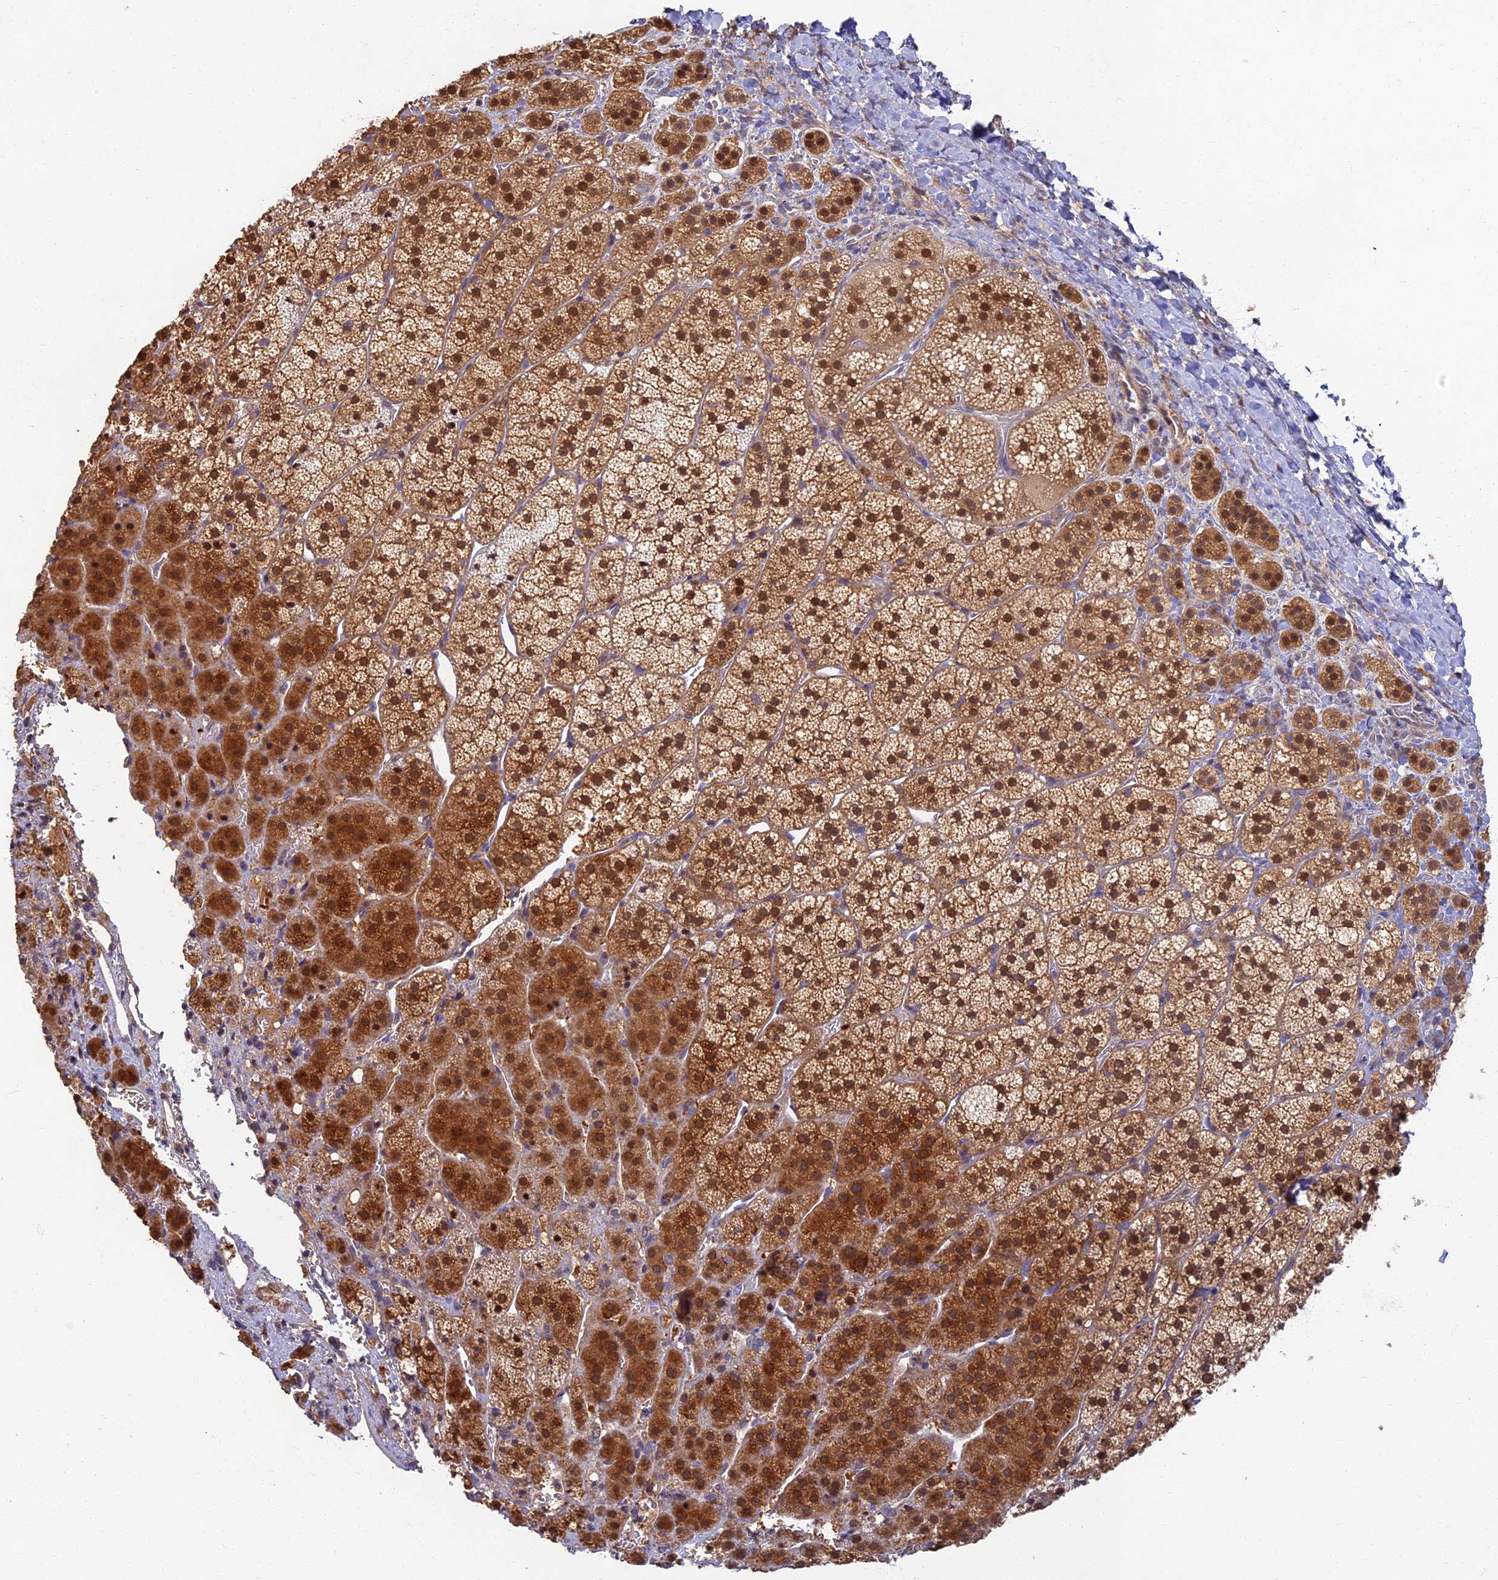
{"staining": {"intensity": "strong", "quantity": ">75%", "location": "cytoplasmic/membranous,nuclear"}, "tissue": "adrenal gland", "cell_type": "Glandular cells", "image_type": "normal", "snomed": [{"axis": "morphology", "description": "Normal tissue, NOS"}, {"axis": "topography", "description": "Adrenal gland"}], "caption": "Immunohistochemistry (IHC) (DAB (3,3'-diaminobenzidine)) staining of benign adrenal gland shows strong cytoplasmic/membranous,nuclear protein expression in about >75% of glandular cells. Immunohistochemistry (IHC) stains the protein in brown and the nuclei are stained blue.", "gene": "RSPH3", "patient": {"sex": "female", "age": 44}}